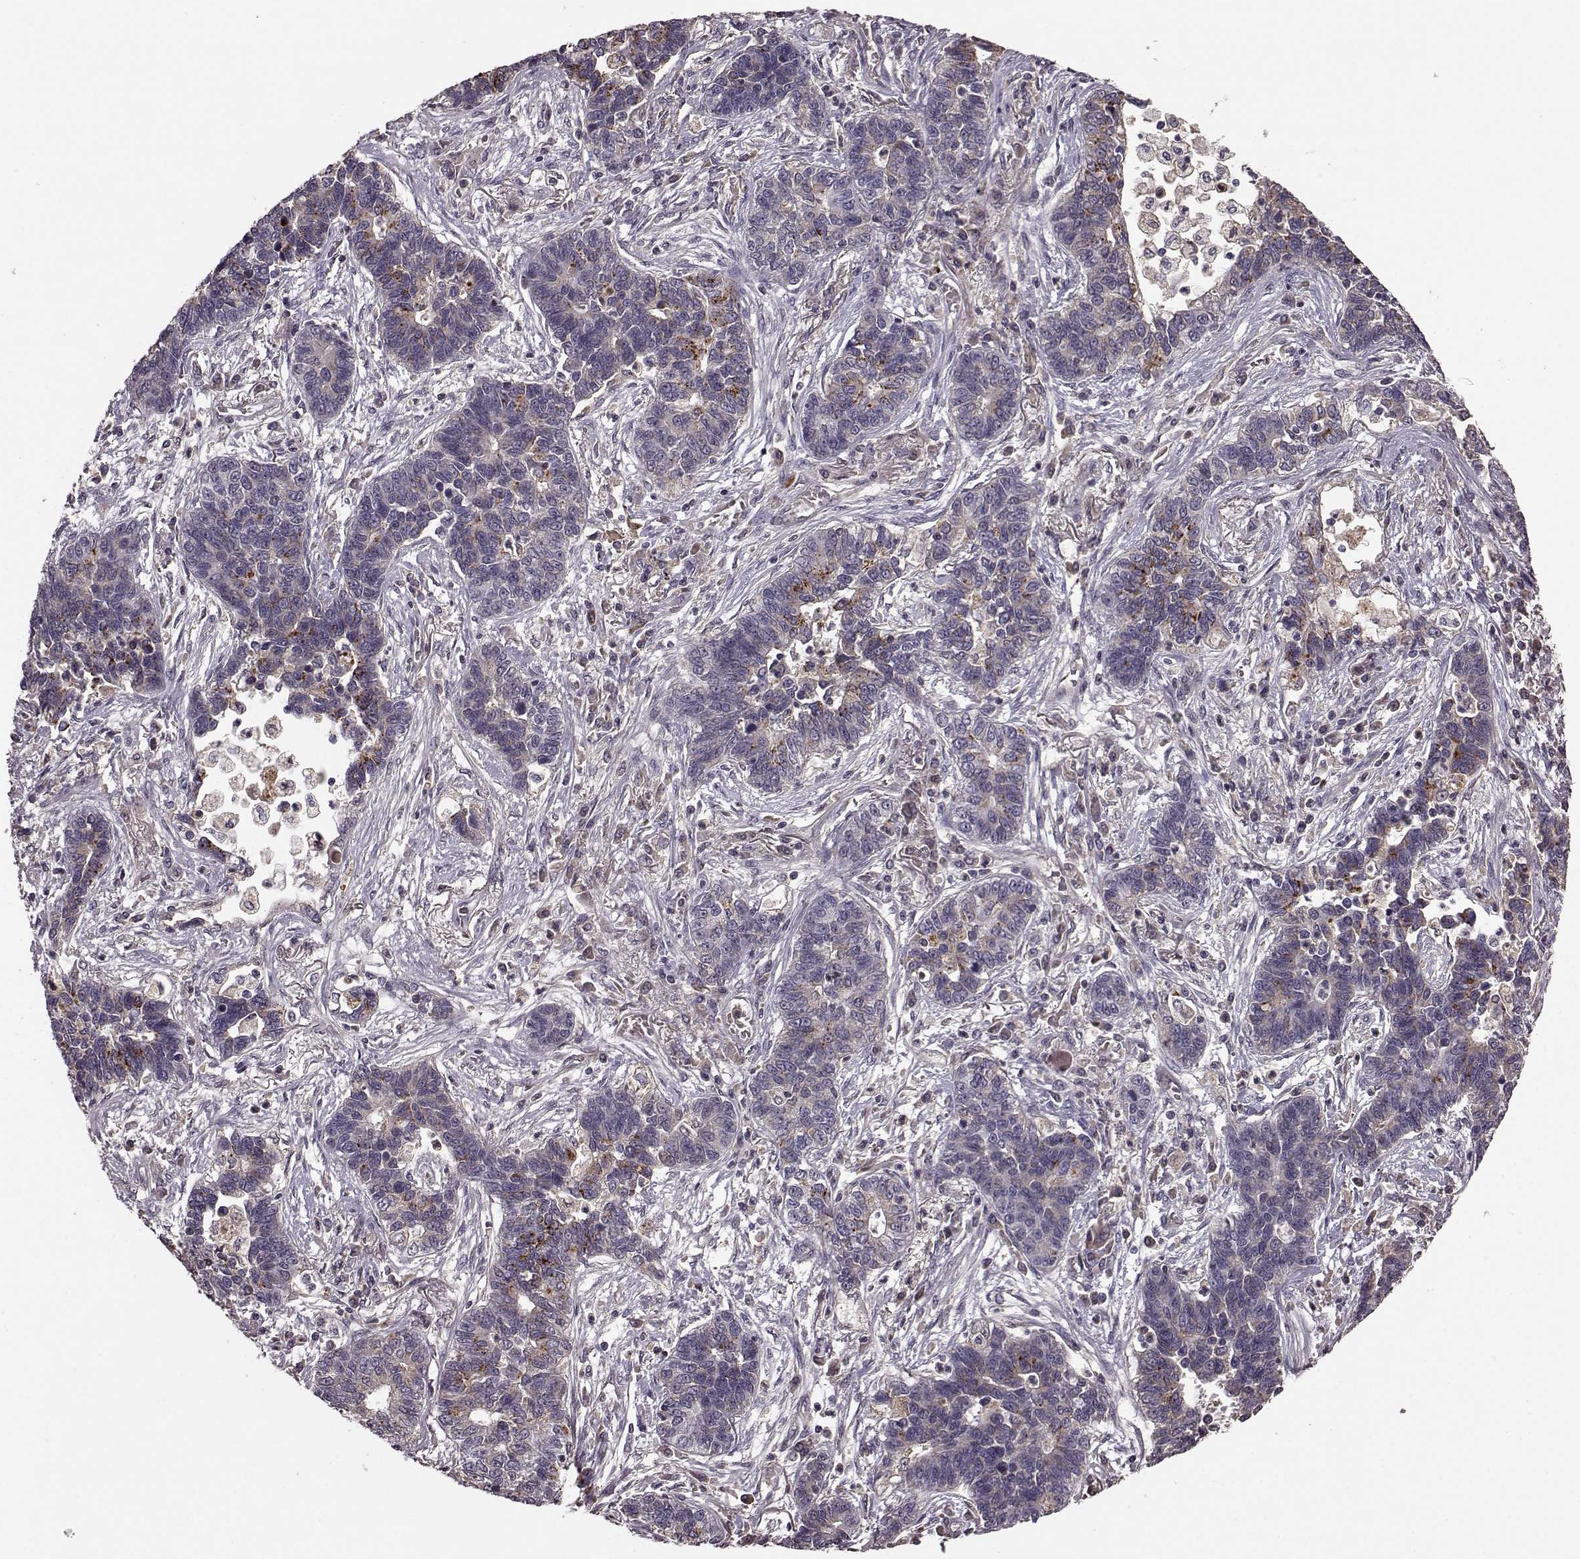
{"staining": {"intensity": "moderate", "quantity": "<25%", "location": "cytoplasmic/membranous"}, "tissue": "lung cancer", "cell_type": "Tumor cells", "image_type": "cancer", "snomed": [{"axis": "morphology", "description": "Adenocarcinoma, NOS"}, {"axis": "topography", "description": "Lung"}], "caption": "Immunohistochemistry (IHC) of human lung adenocarcinoma exhibits low levels of moderate cytoplasmic/membranous staining in approximately <25% of tumor cells.", "gene": "NRL", "patient": {"sex": "female", "age": 57}}